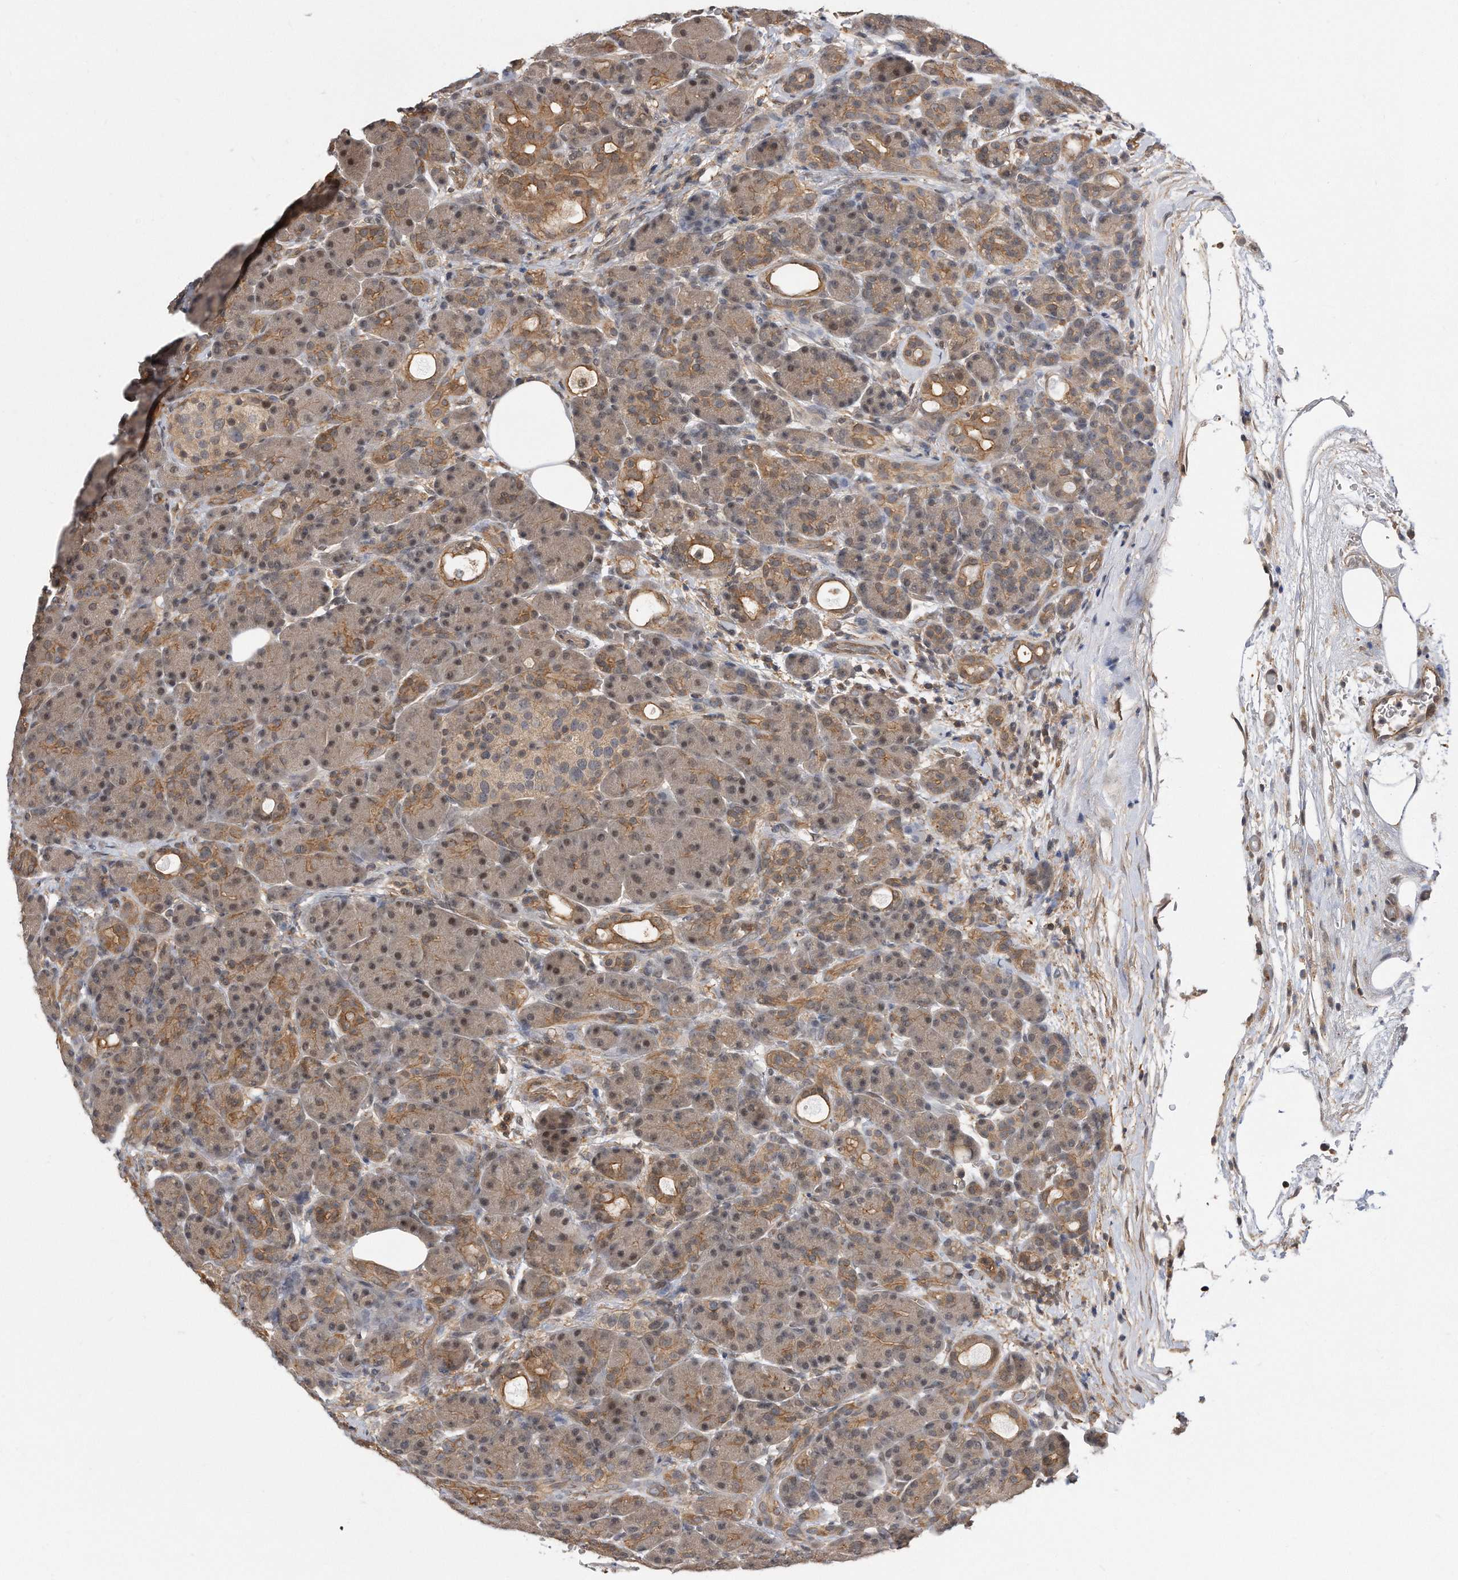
{"staining": {"intensity": "moderate", "quantity": "25%-75%", "location": "cytoplasmic/membranous,nuclear"}, "tissue": "pancreas", "cell_type": "Exocrine glandular cells", "image_type": "normal", "snomed": [{"axis": "morphology", "description": "Normal tissue, NOS"}, {"axis": "topography", "description": "Pancreas"}], "caption": "High-magnification brightfield microscopy of unremarkable pancreas stained with DAB (3,3'-diaminobenzidine) (brown) and counterstained with hematoxylin (blue). exocrine glandular cells exhibit moderate cytoplasmic/membranous,nuclear staining is seen in about25%-75% of cells.", "gene": "TCP1", "patient": {"sex": "male", "age": 63}}